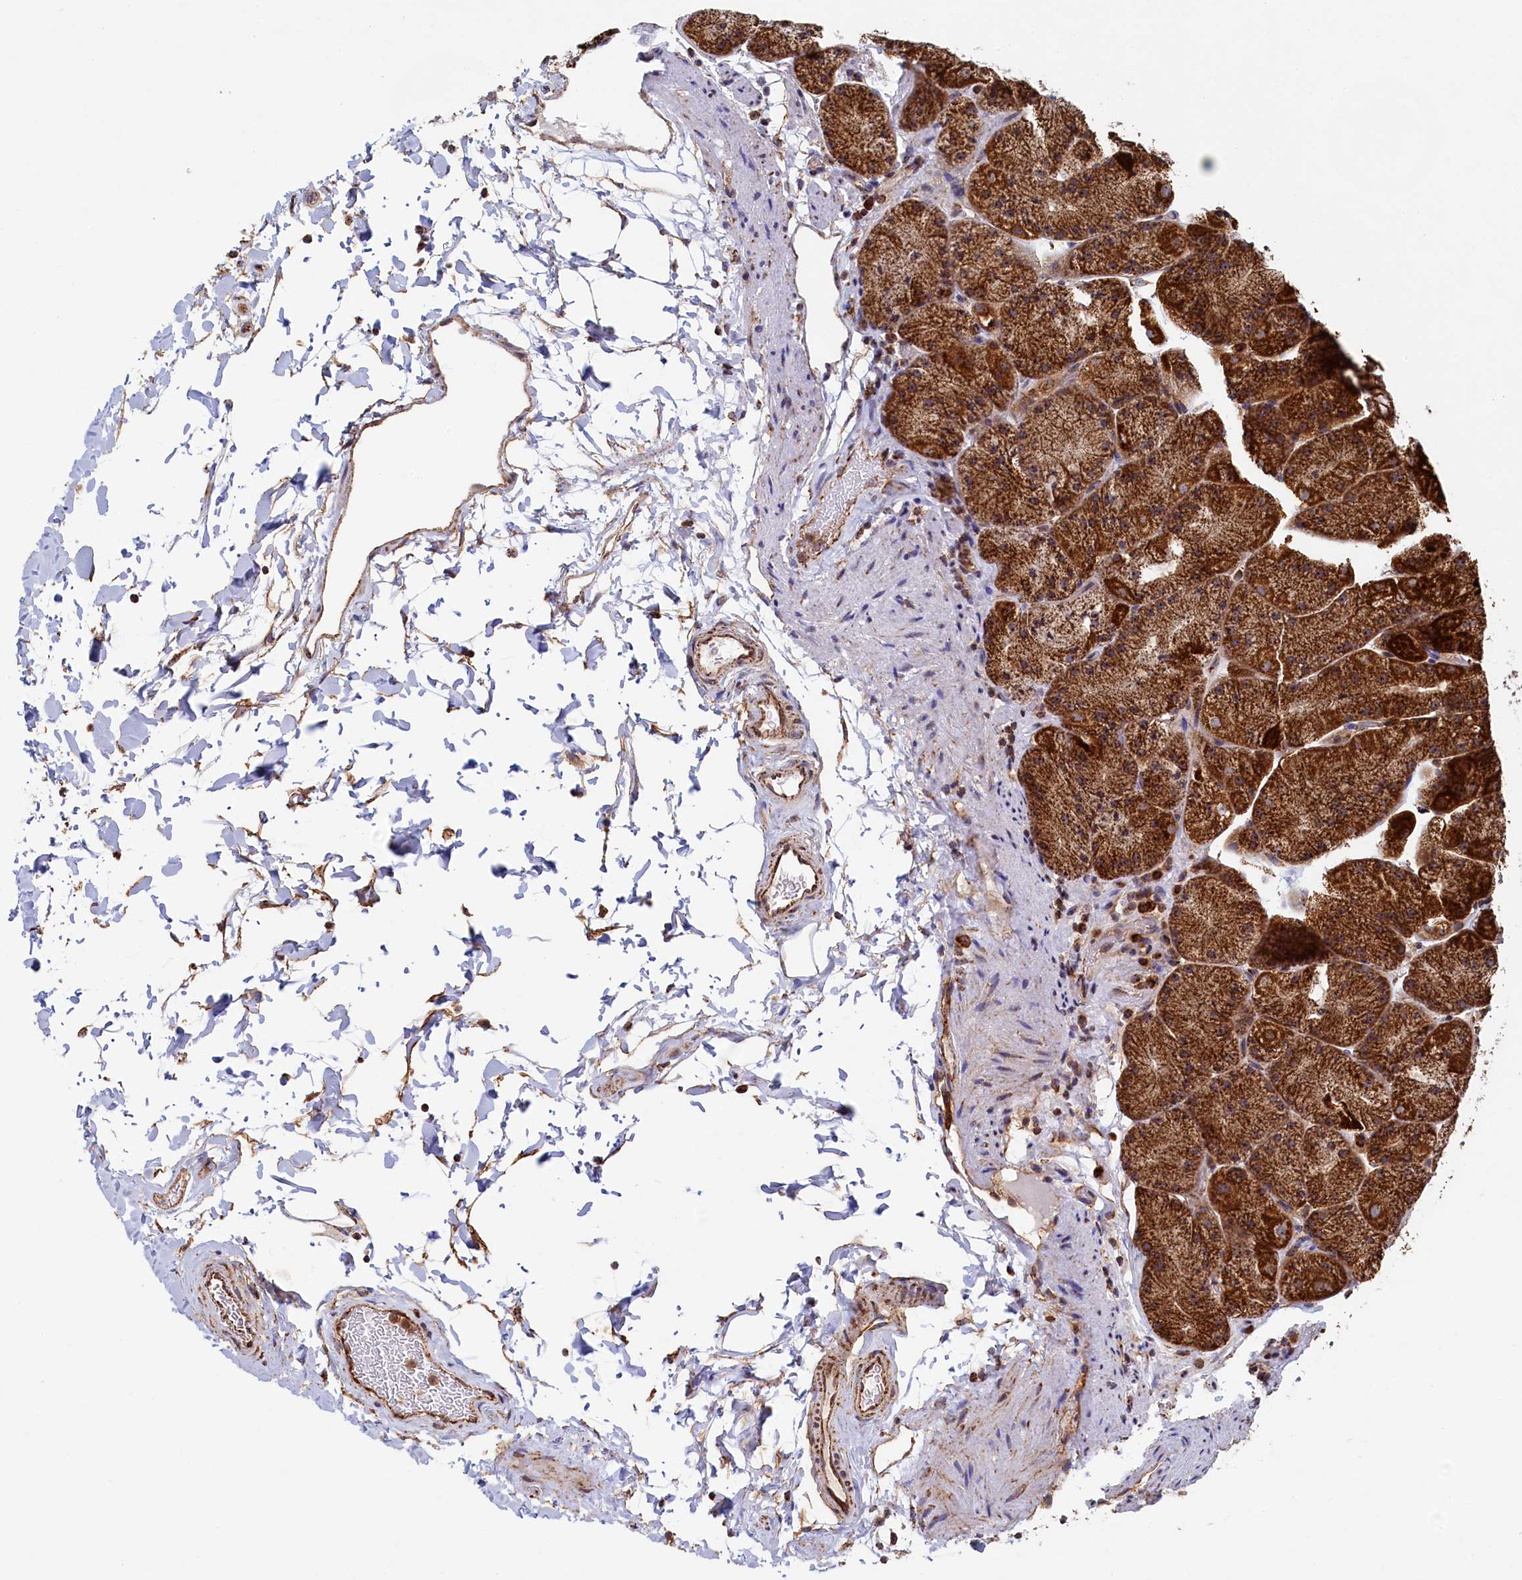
{"staining": {"intensity": "strong", "quantity": ">75%", "location": "cytoplasmic/membranous"}, "tissue": "stomach", "cell_type": "Glandular cells", "image_type": "normal", "snomed": [{"axis": "morphology", "description": "Normal tissue, NOS"}, {"axis": "topography", "description": "Stomach, upper"}, {"axis": "topography", "description": "Stomach, lower"}], "caption": "Protein staining of normal stomach demonstrates strong cytoplasmic/membranous staining in about >75% of glandular cells. Nuclei are stained in blue.", "gene": "UBE3B", "patient": {"sex": "male", "age": 67}}